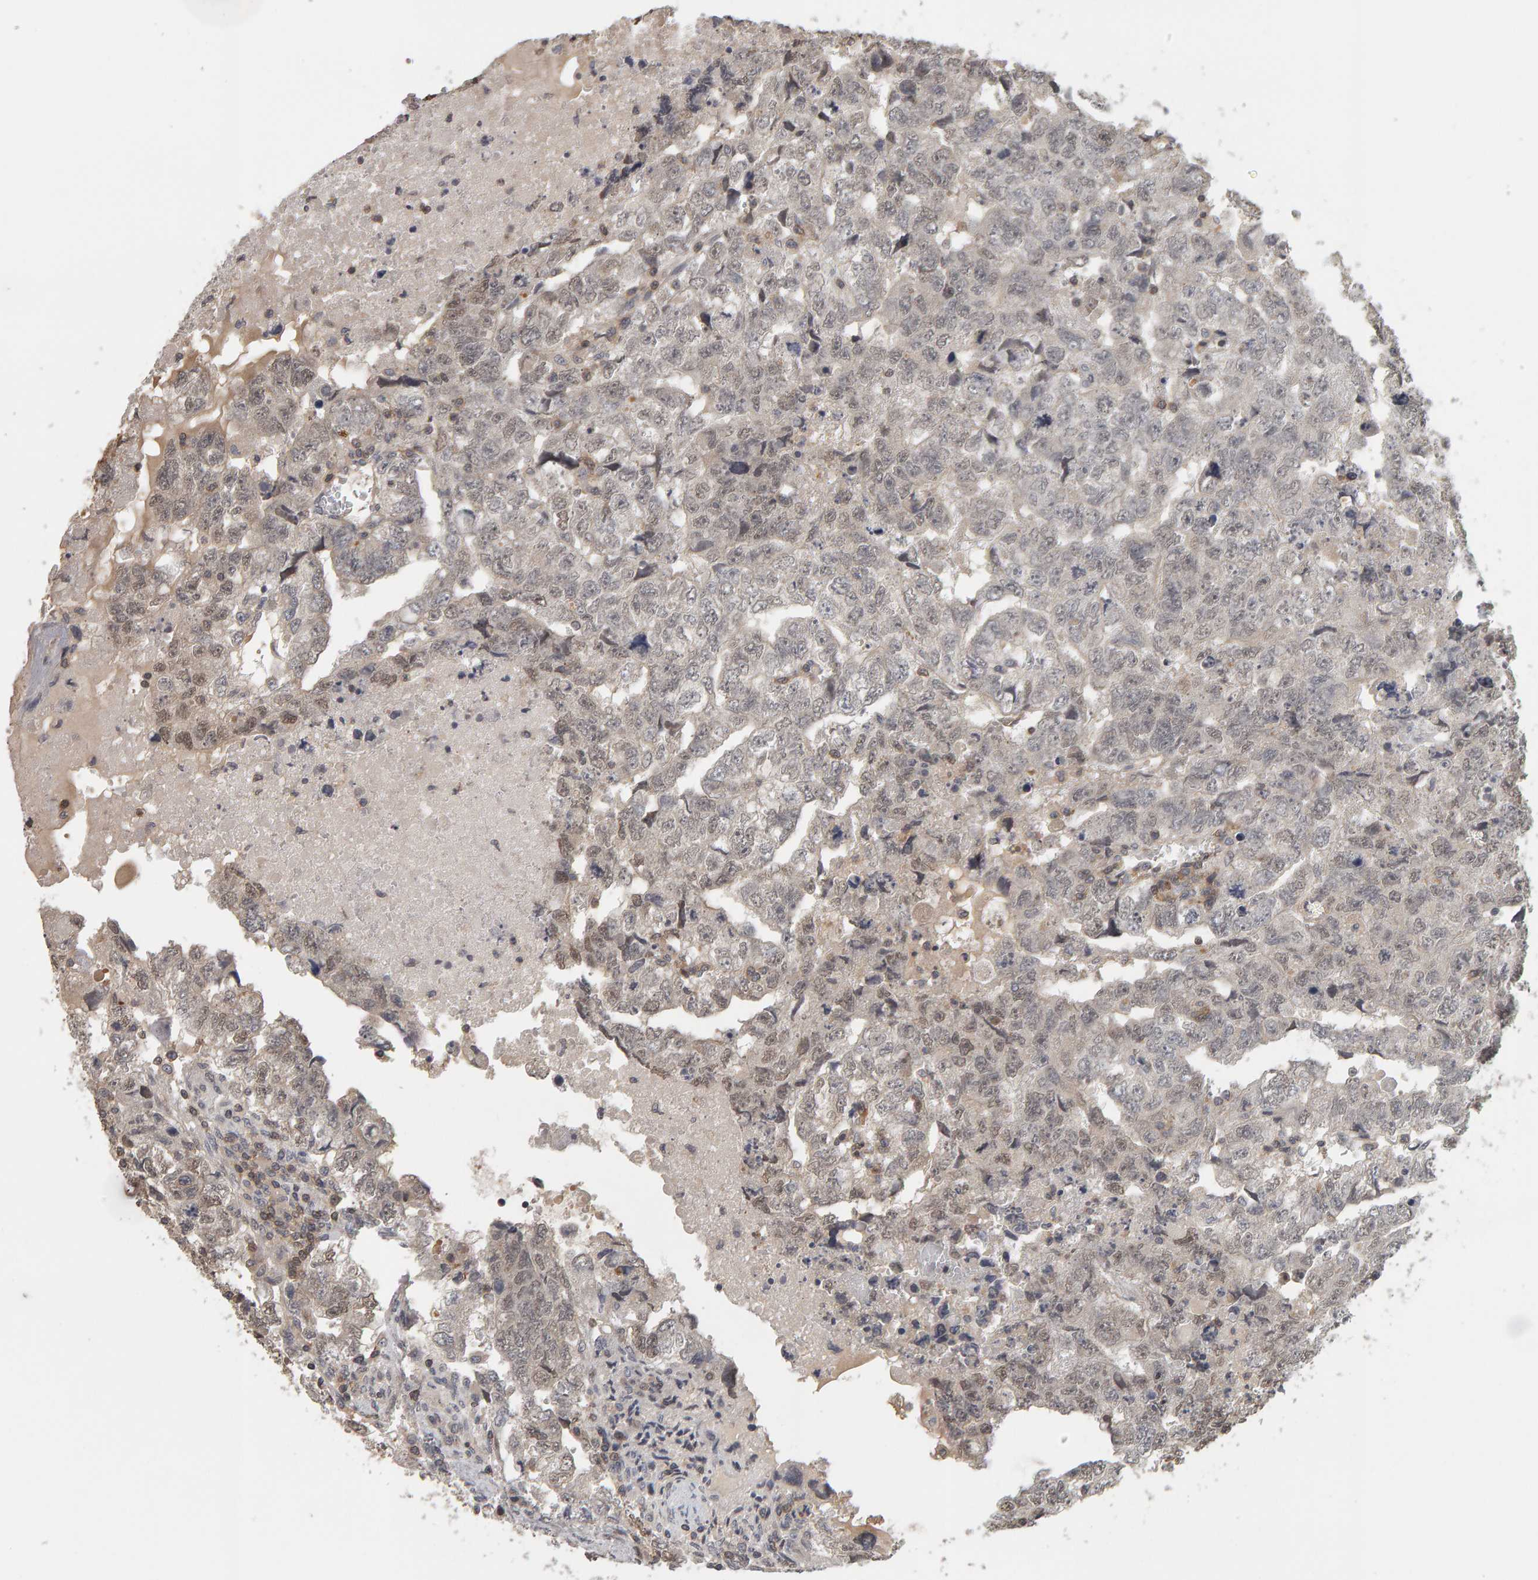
{"staining": {"intensity": "negative", "quantity": "none", "location": "none"}, "tissue": "testis cancer", "cell_type": "Tumor cells", "image_type": "cancer", "snomed": [{"axis": "morphology", "description": "Carcinoma, Embryonal, NOS"}, {"axis": "topography", "description": "Testis"}], "caption": "This is an IHC histopathology image of human embryonal carcinoma (testis). There is no expression in tumor cells.", "gene": "TEFM", "patient": {"sex": "male", "age": 36}}